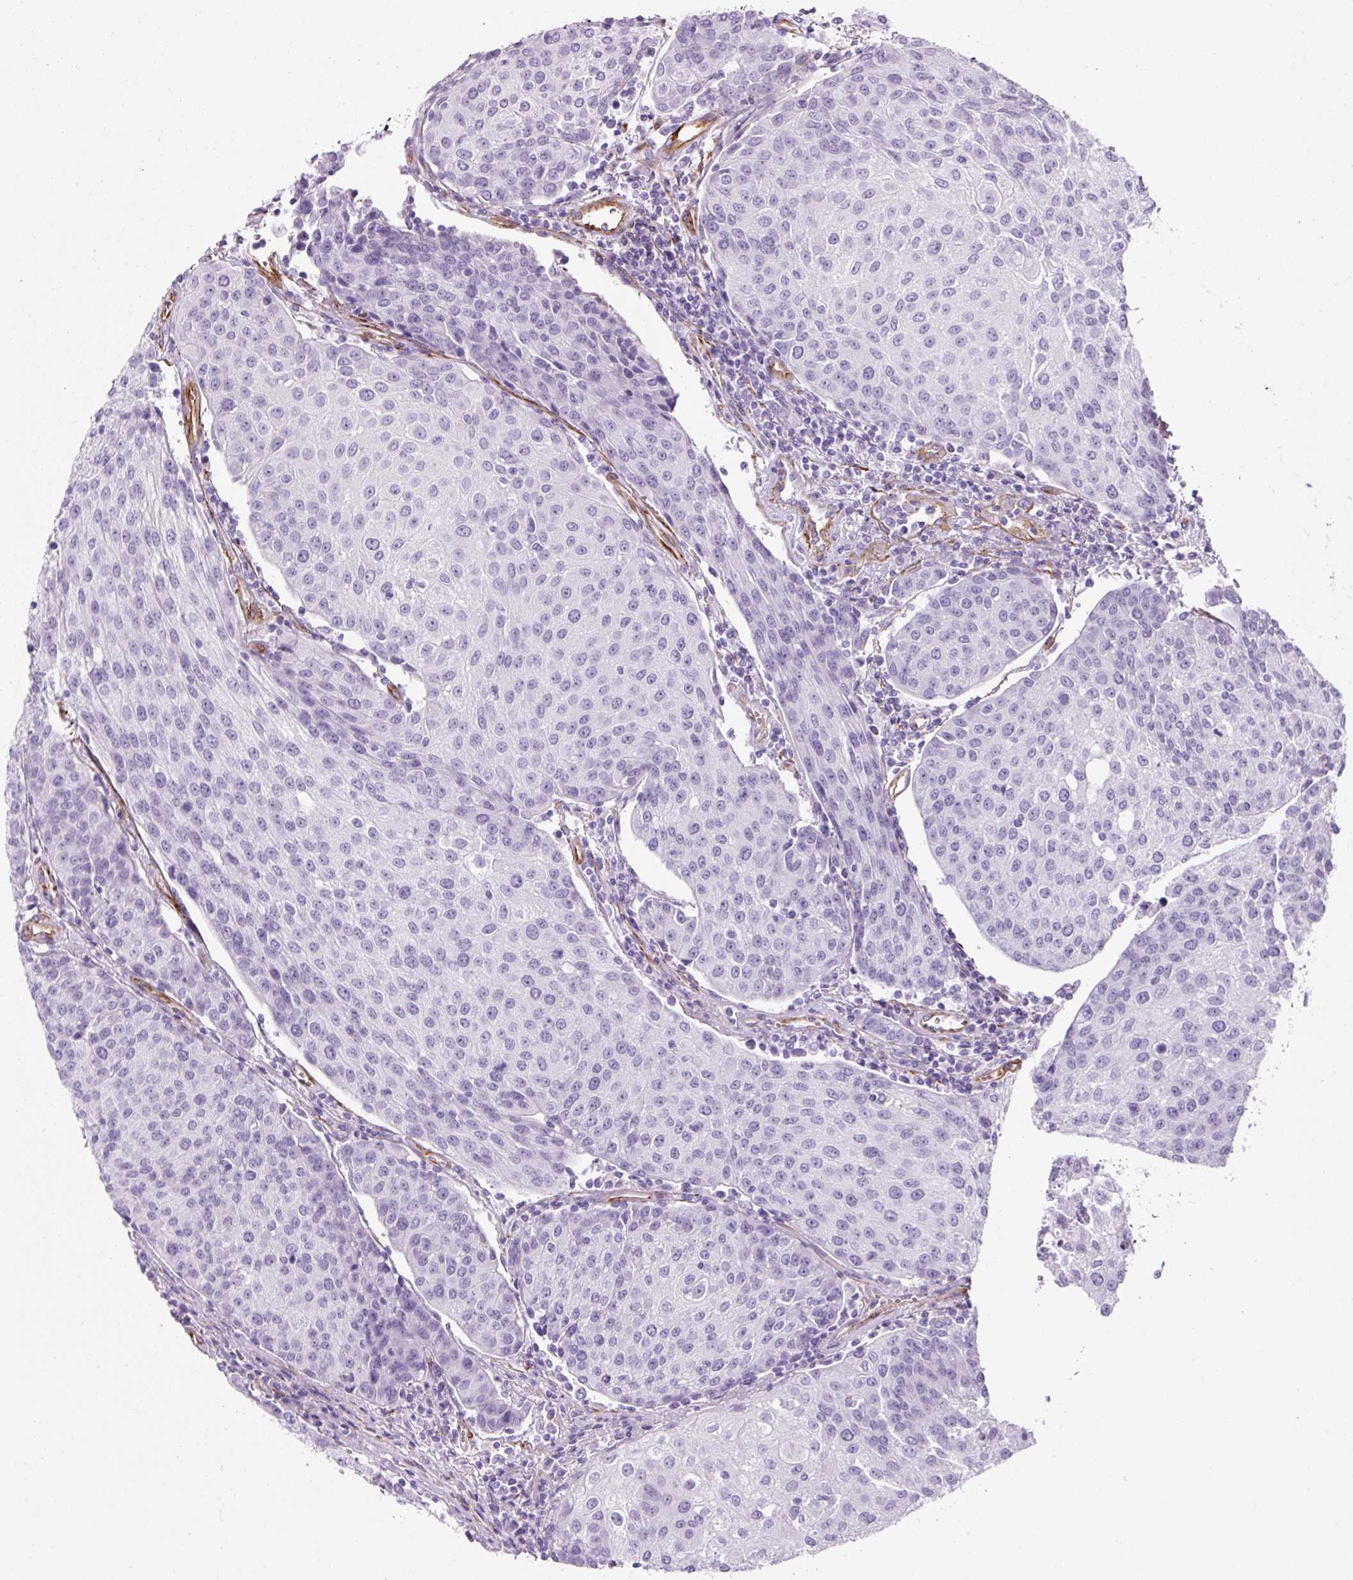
{"staining": {"intensity": "negative", "quantity": "none", "location": "none"}, "tissue": "urothelial cancer", "cell_type": "Tumor cells", "image_type": "cancer", "snomed": [{"axis": "morphology", "description": "Urothelial carcinoma, High grade"}, {"axis": "topography", "description": "Urinary bladder"}], "caption": "Urothelial cancer stained for a protein using immunohistochemistry (IHC) exhibits no staining tumor cells.", "gene": "CAVIN3", "patient": {"sex": "female", "age": 85}}